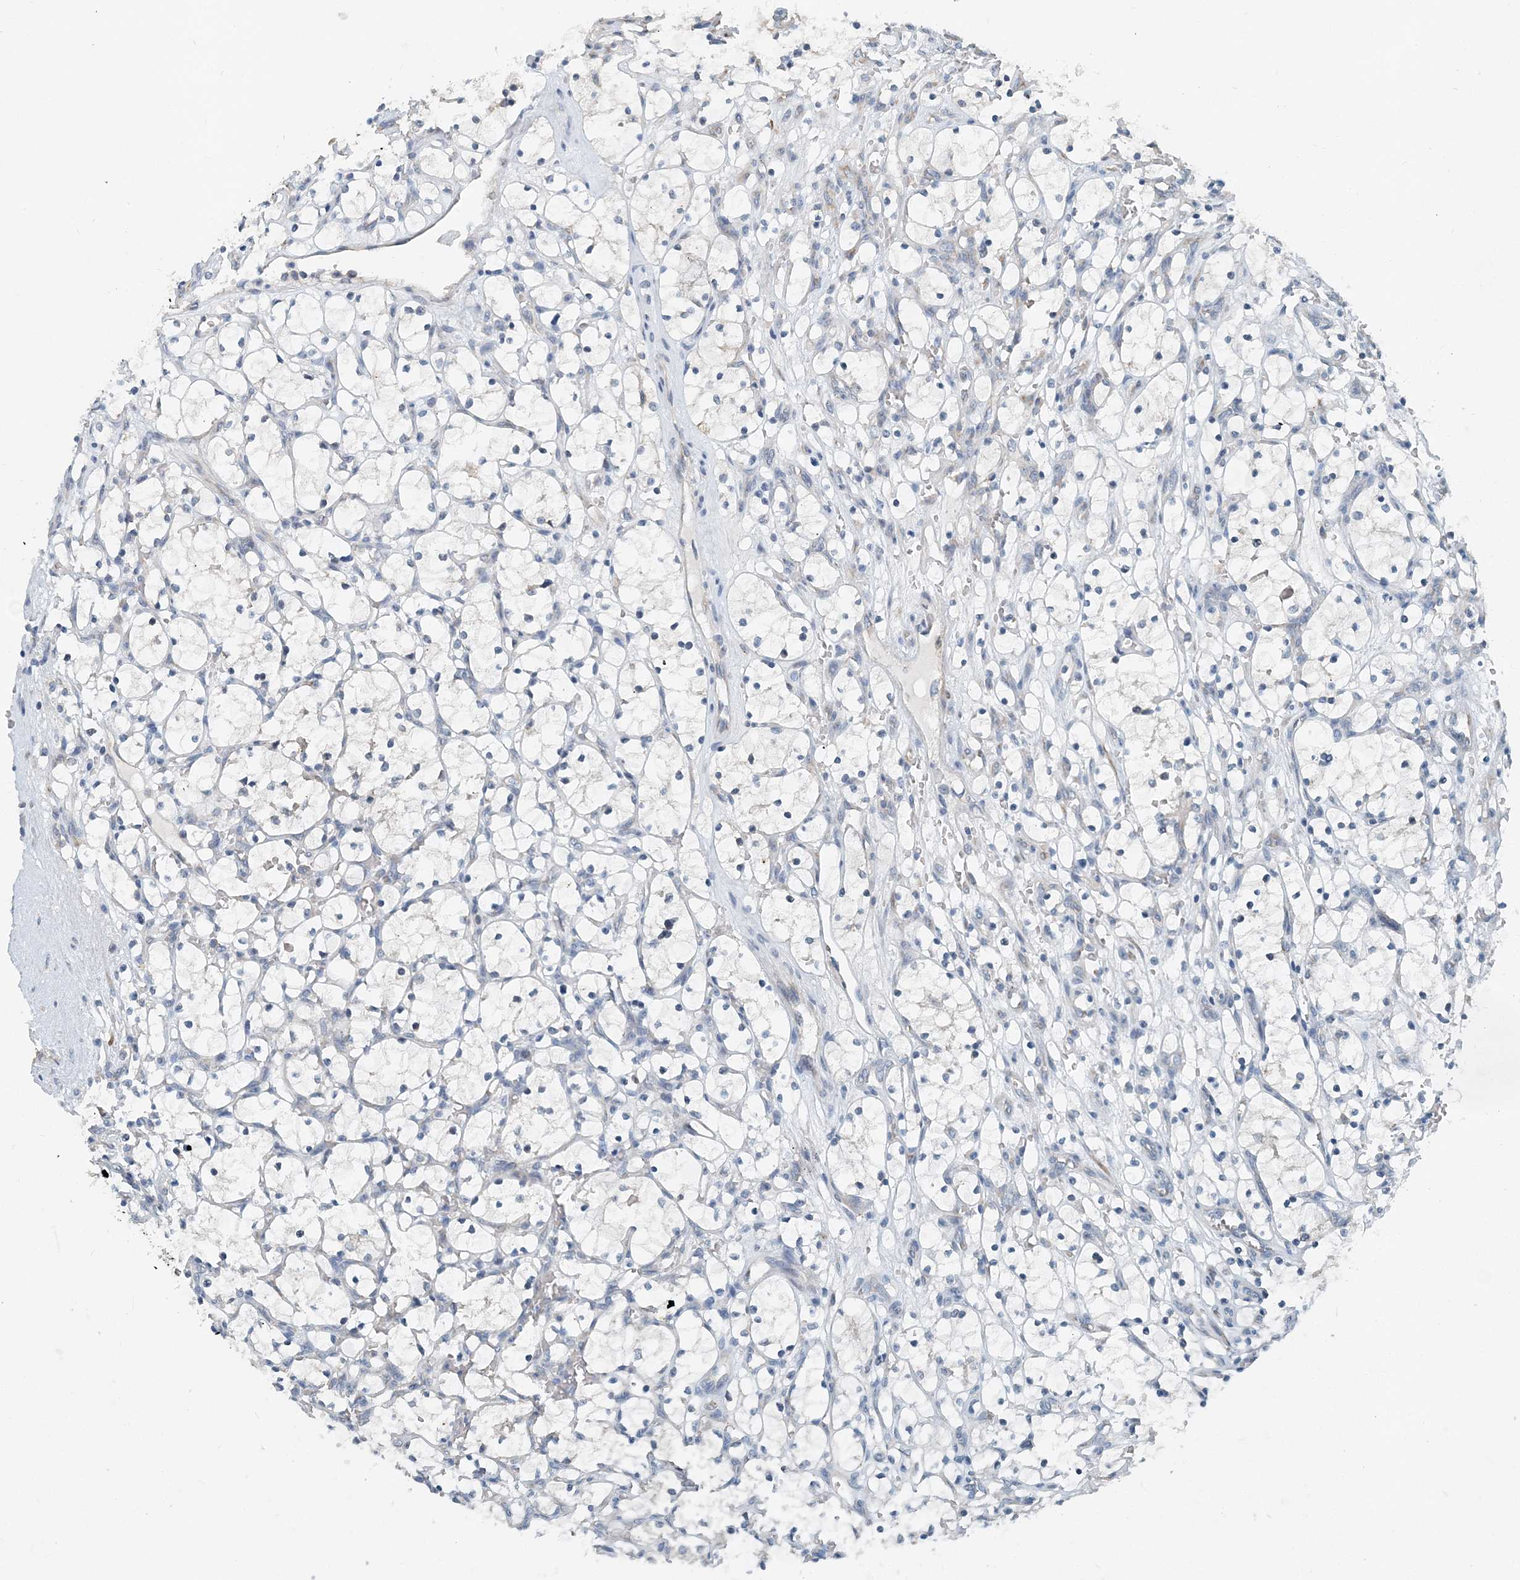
{"staining": {"intensity": "negative", "quantity": "none", "location": "none"}, "tissue": "renal cancer", "cell_type": "Tumor cells", "image_type": "cancer", "snomed": [{"axis": "morphology", "description": "Adenocarcinoma, NOS"}, {"axis": "topography", "description": "Kidney"}], "caption": "DAB (3,3'-diaminobenzidine) immunohistochemical staining of adenocarcinoma (renal) demonstrates no significant expression in tumor cells.", "gene": "EEF1A2", "patient": {"sex": "female", "age": 69}}